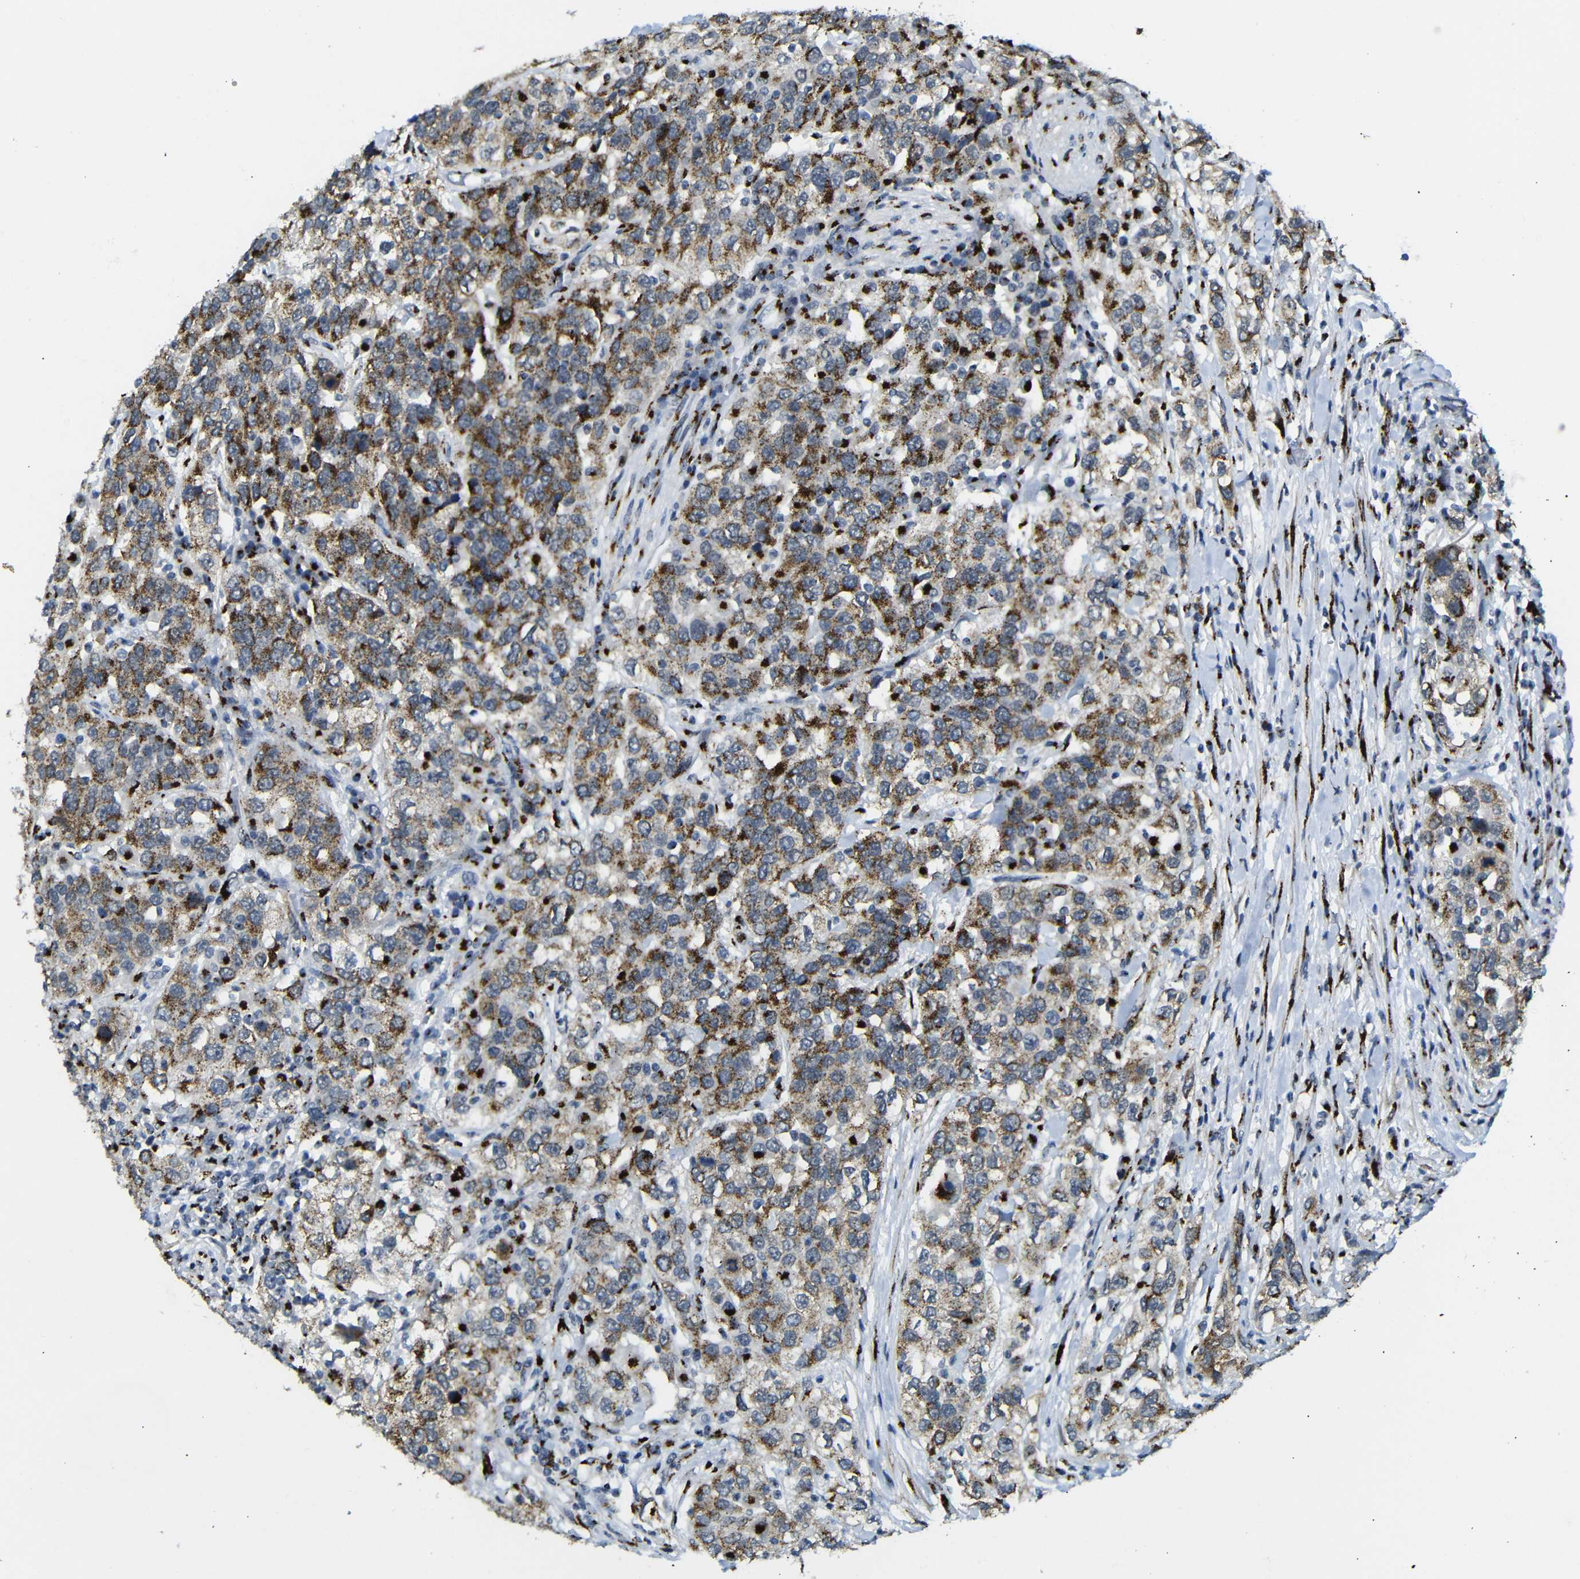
{"staining": {"intensity": "strong", "quantity": ">75%", "location": "cytoplasmic/membranous"}, "tissue": "urothelial cancer", "cell_type": "Tumor cells", "image_type": "cancer", "snomed": [{"axis": "morphology", "description": "Urothelial carcinoma, High grade"}, {"axis": "topography", "description": "Urinary bladder"}], "caption": "Protein expression analysis of high-grade urothelial carcinoma reveals strong cytoplasmic/membranous expression in about >75% of tumor cells. (DAB = brown stain, brightfield microscopy at high magnification).", "gene": "TGOLN2", "patient": {"sex": "female", "age": 80}}